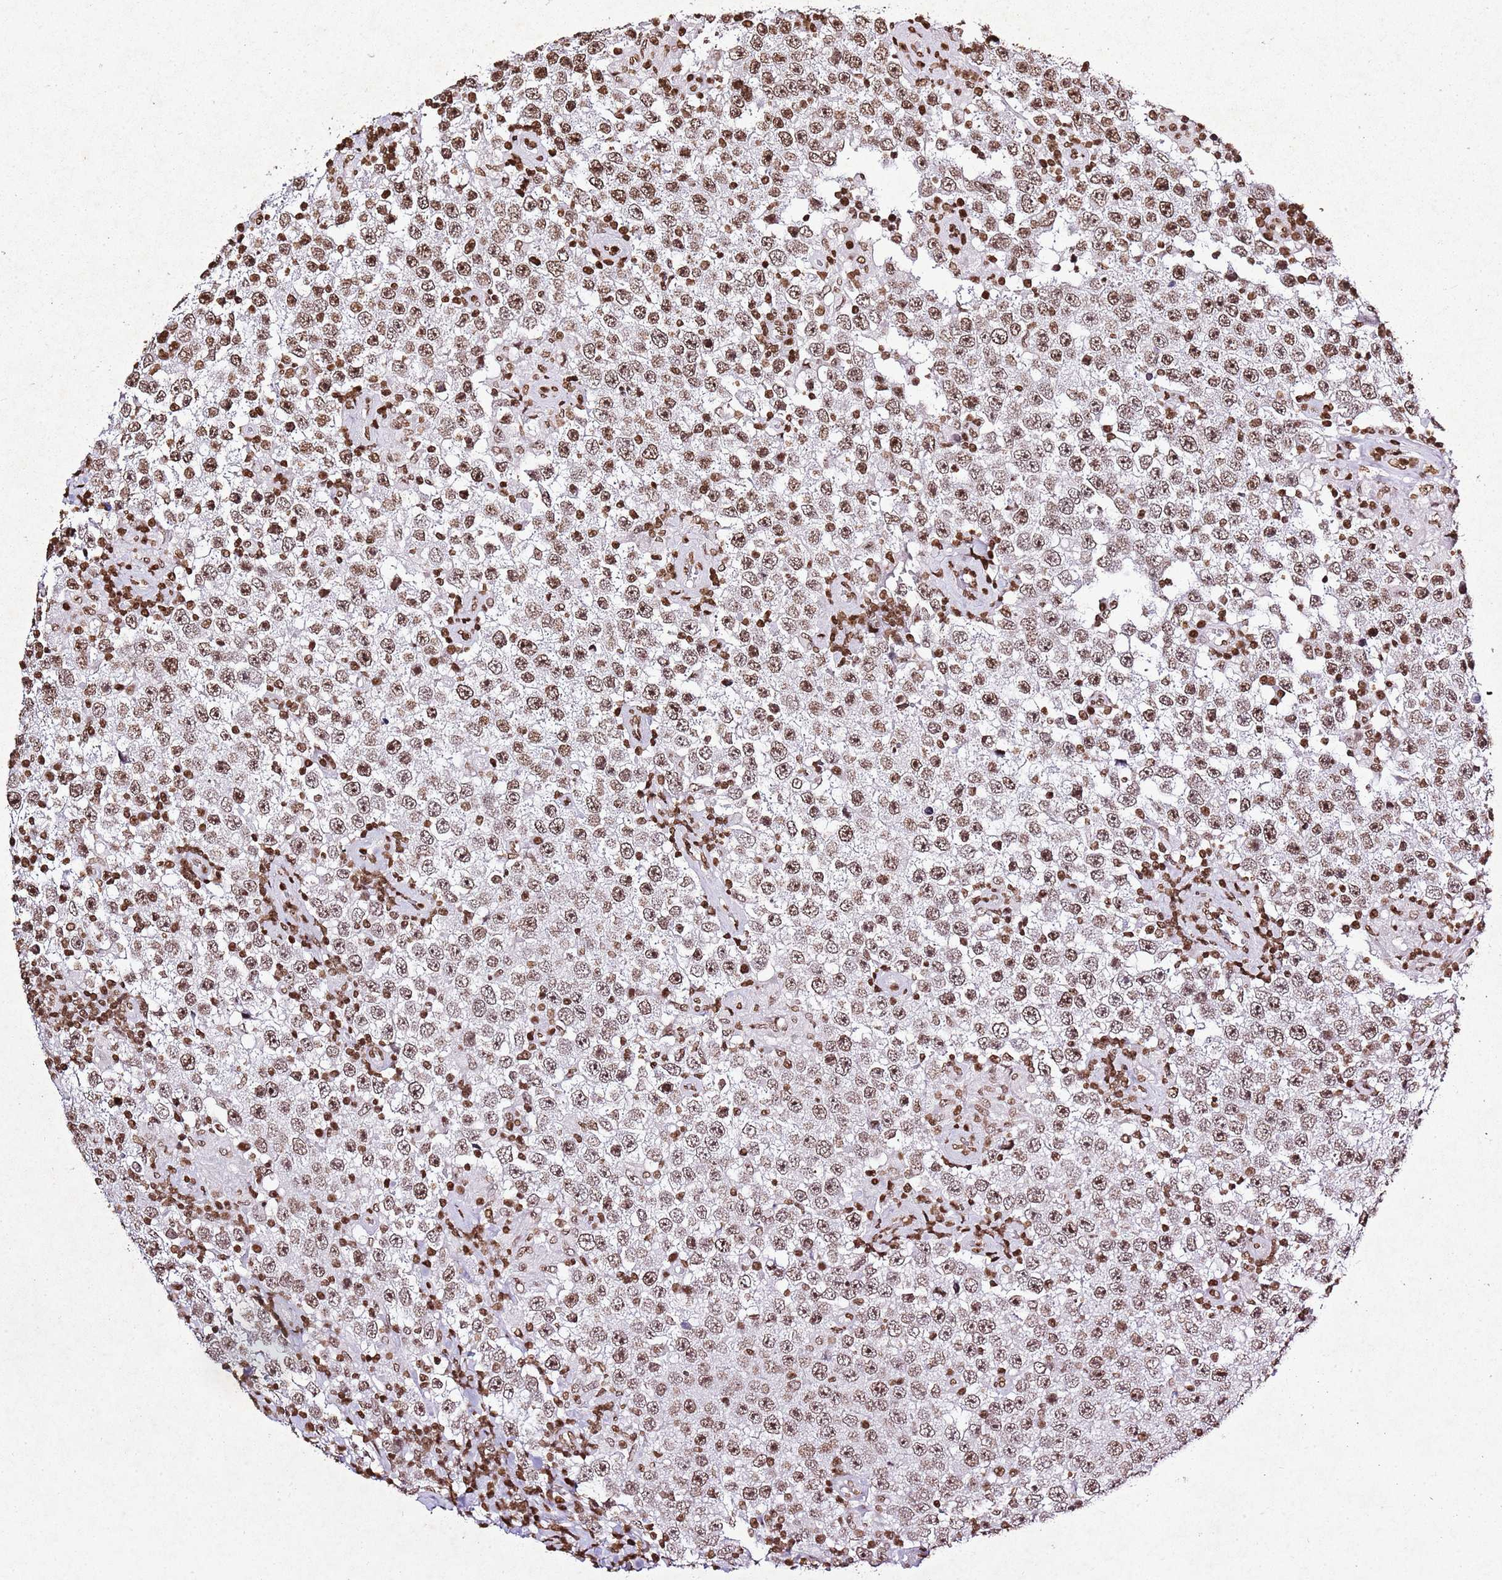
{"staining": {"intensity": "moderate", "quantity": ">75%", "location": "nuclear"}, "tissue": "testis cancer", "cell_type": "Tumor cells", "image_type": "cancer", "snomed": [{"axis": "morphology", "description": "Normal tissue, NOS"}, {"axis": "morphology", "description": "Urothelial carcinoma, High grade"}, {"axis": "morphology", "description": "Seminoma, NOS"}, {"axis": "morphology", "description": "Carcinoma, Embryonal, NOS"}, {"axis": "topography", "description": "Urinary bladder"}, {"axis": "topography", "description": "Testis"}], "caption": "Immunohistochemistry photomicrograph of neoplastic tissue: testis cancer stained using immunohistochemistry reveals medium levels of moderate protein expression localized specifically in the nuclear of tumor cells, appearing as a nuclear brown color.", "gene": "BMAL1", "patient": {"sex": "male", "age": 41}}